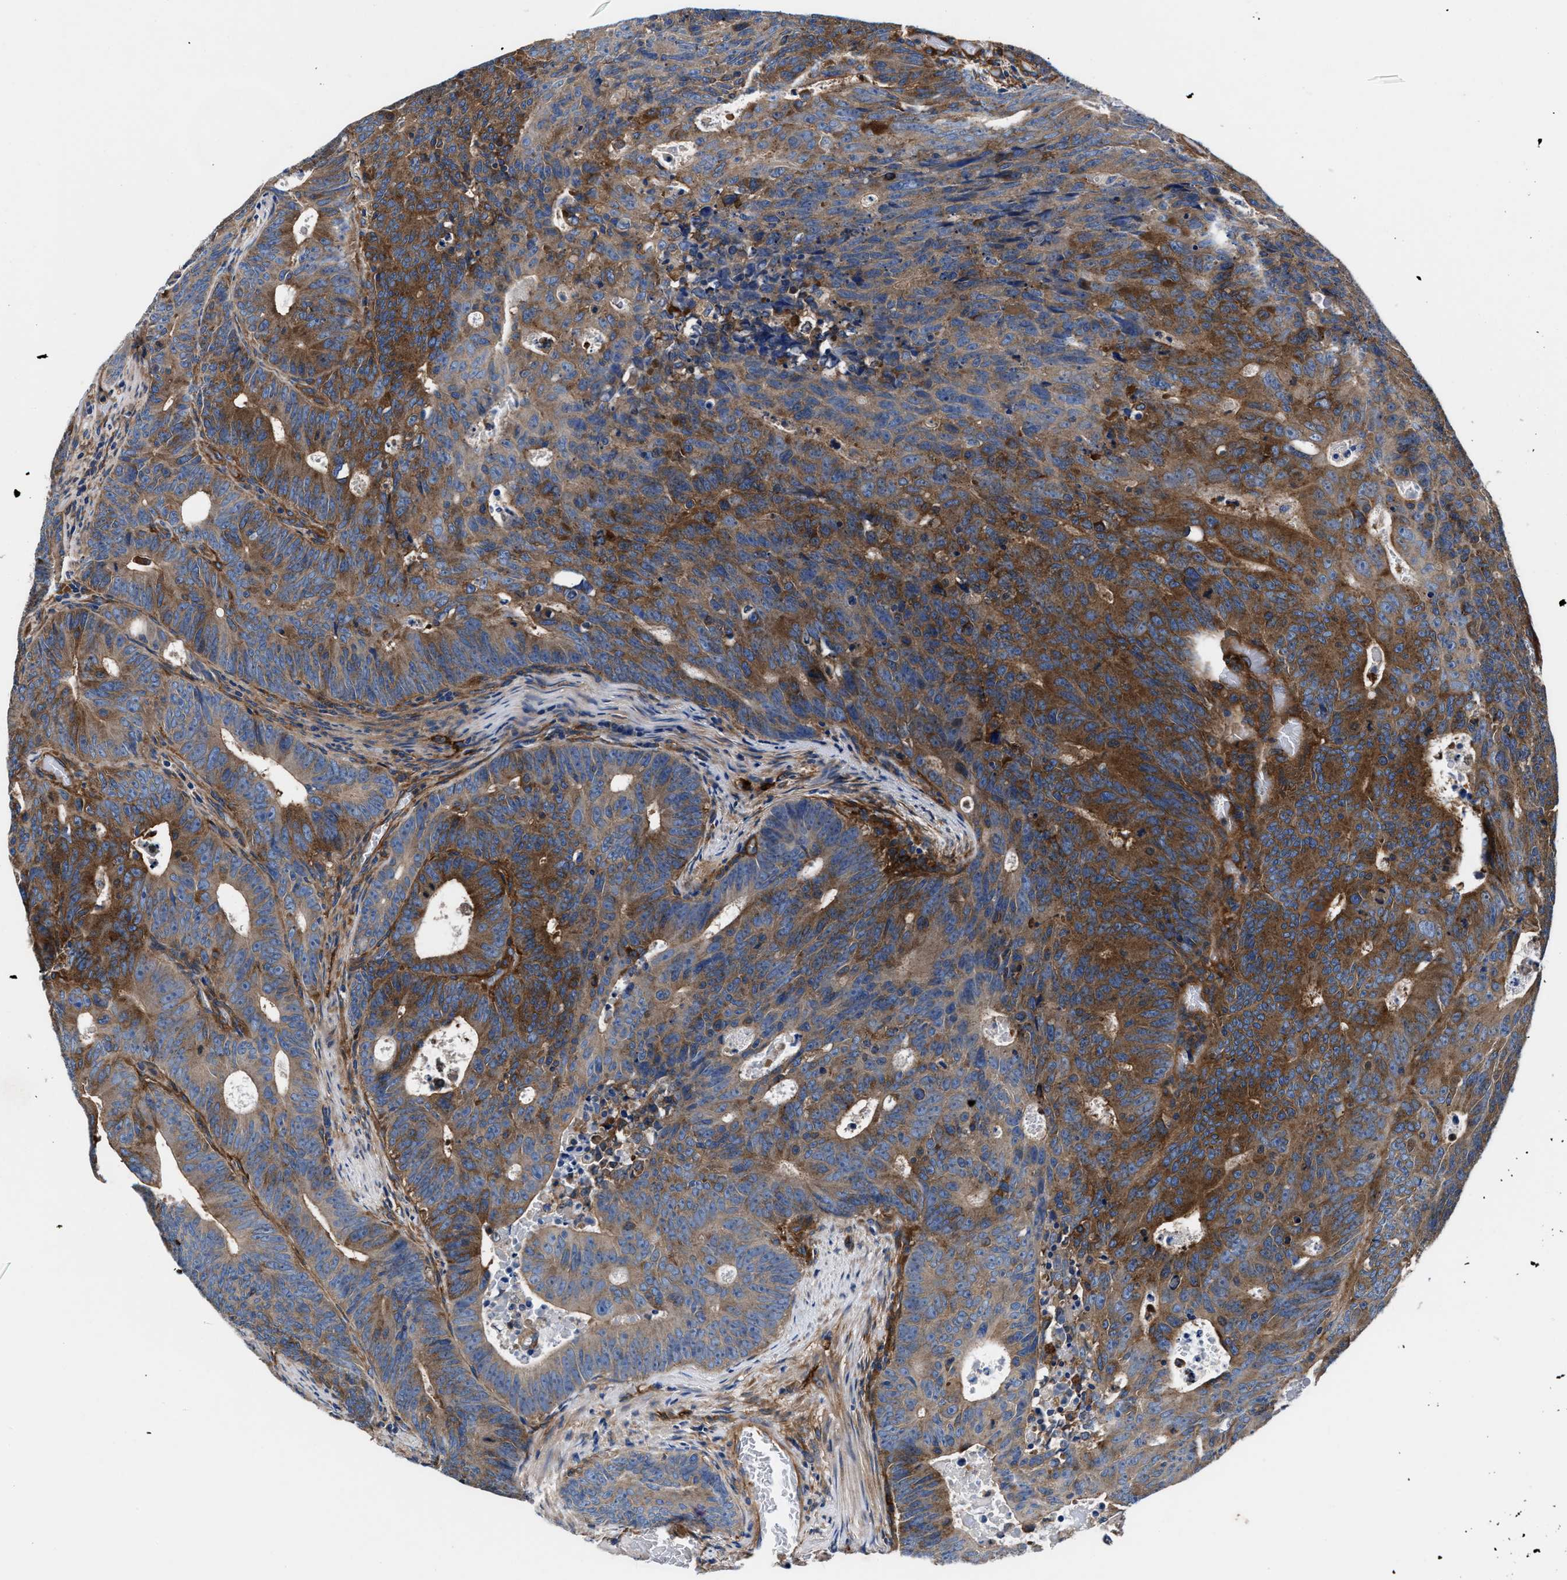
{"staining": {"intensity": "strong", "quantity": "25%-75%", "location": "cytoplasmic/membranous"}, "tissue": "colorectal cancer", "cell_type": "Tumor cells", "image_type": "cancer", "snomed": [{"axis": "morphology", "description": "Adenocarcinoma, NOS"}, {"axis": "topography", "description": "Colon"}], "caption": "This is a photomicrograph of immunohistochemistry staining of colorectal adenocarcinoma, which shows strong positivity in the cytoplasmic/membranous of tumor cells.", "gene": "SH3GL1", "patient": {"sex": "male", "age": 87}}